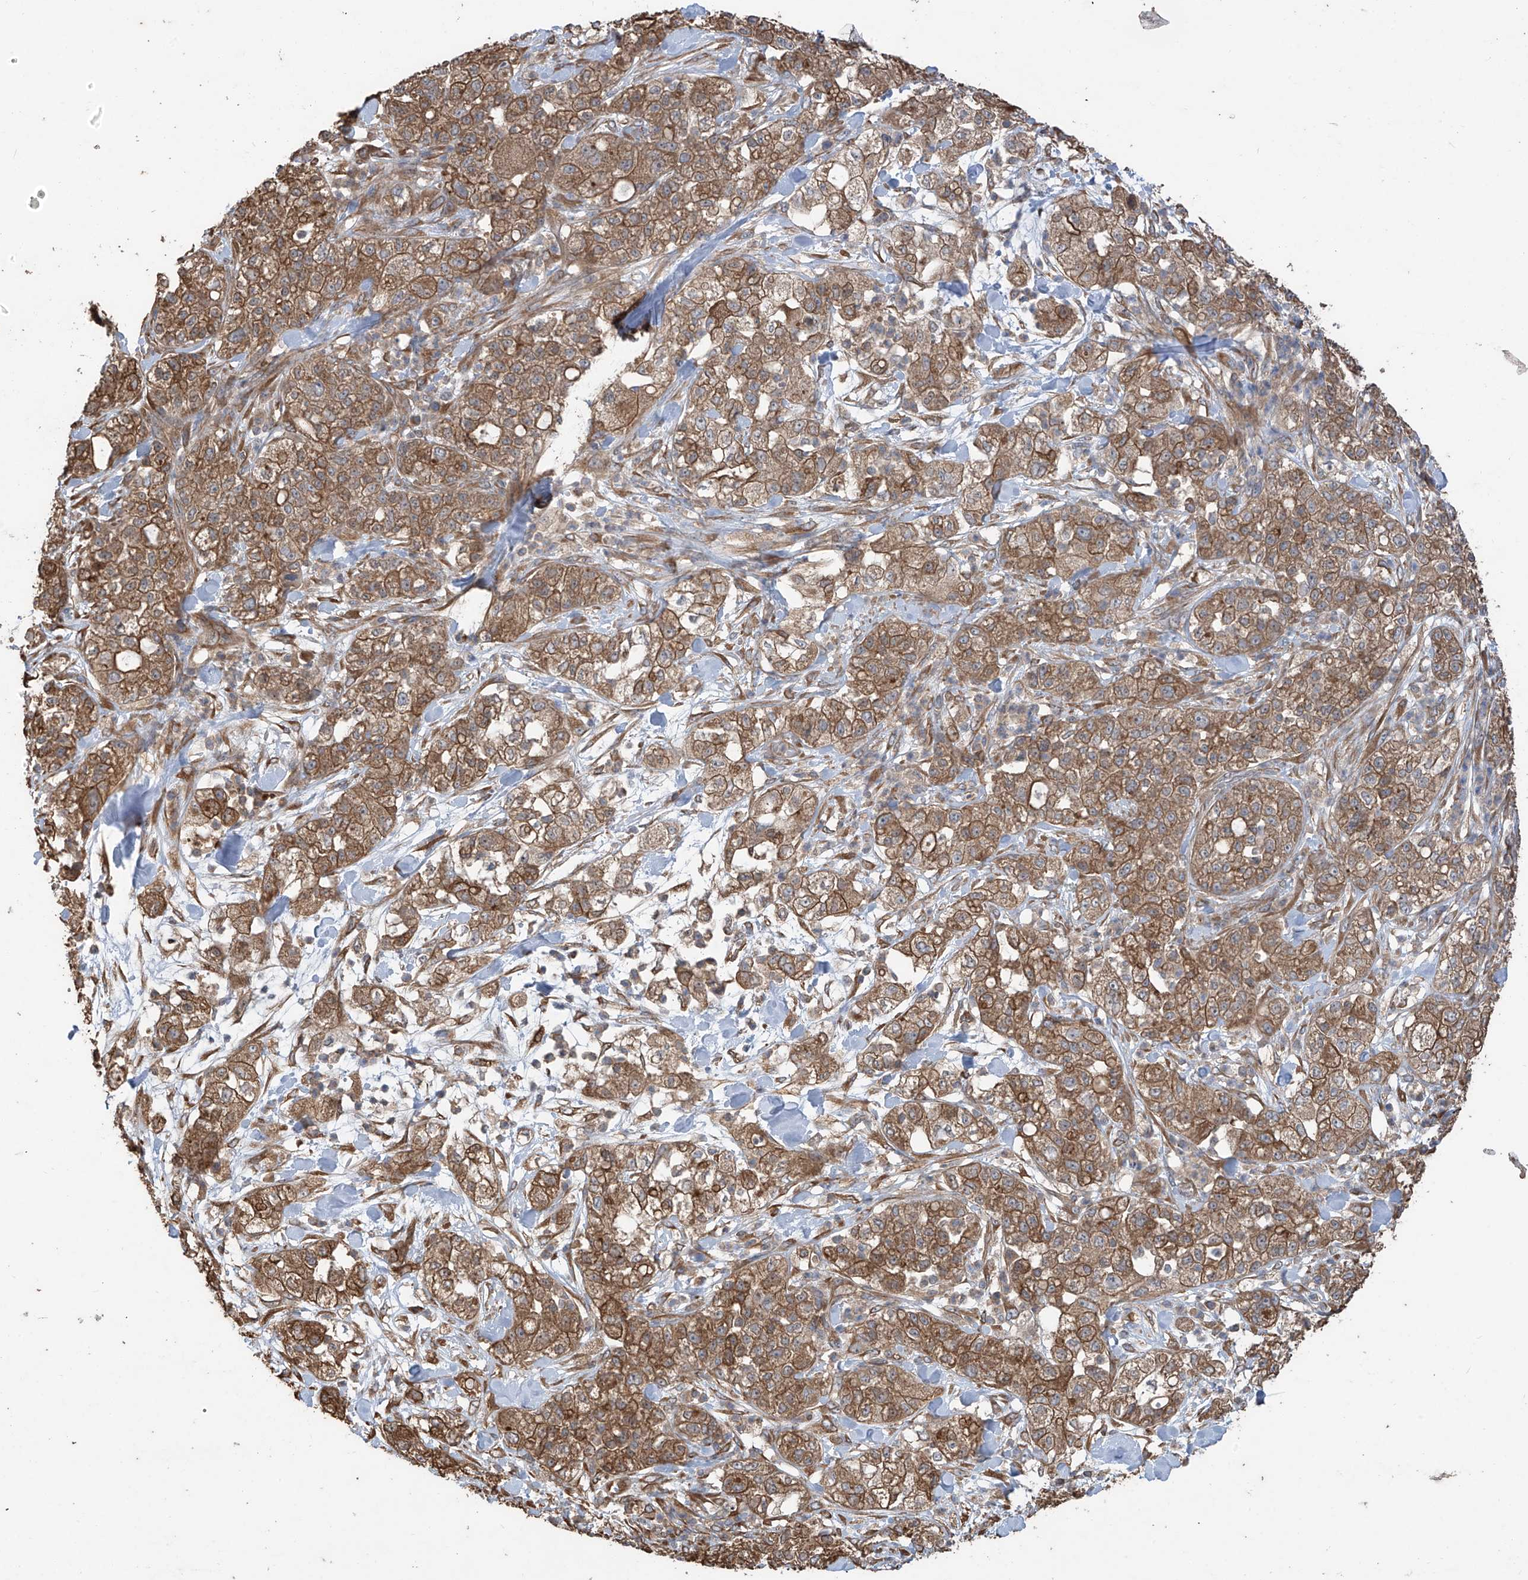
{"staining": {"intensity": "moderate", "quantity": ">75%", "location": "cytoplasmic/membranous"}, "tissue": "pancreatic cancer", "cell_type": "Tumor cells", "image_type": "cancer", "snomed": [{"axis": "morphology", "description": "Adenocarcinoma, NOS"}, {"axis": "topography", "description": "Pancreas"}], "caption": "Approximately >75% of tumor cells in human pancreatic cancer demonstrate moderate cytoplasmic/membranous protein expression as visualized by brown immunohistochemical staining.", "gene": "AGBL5", "patient": {"sex": "female", "age": 78}}